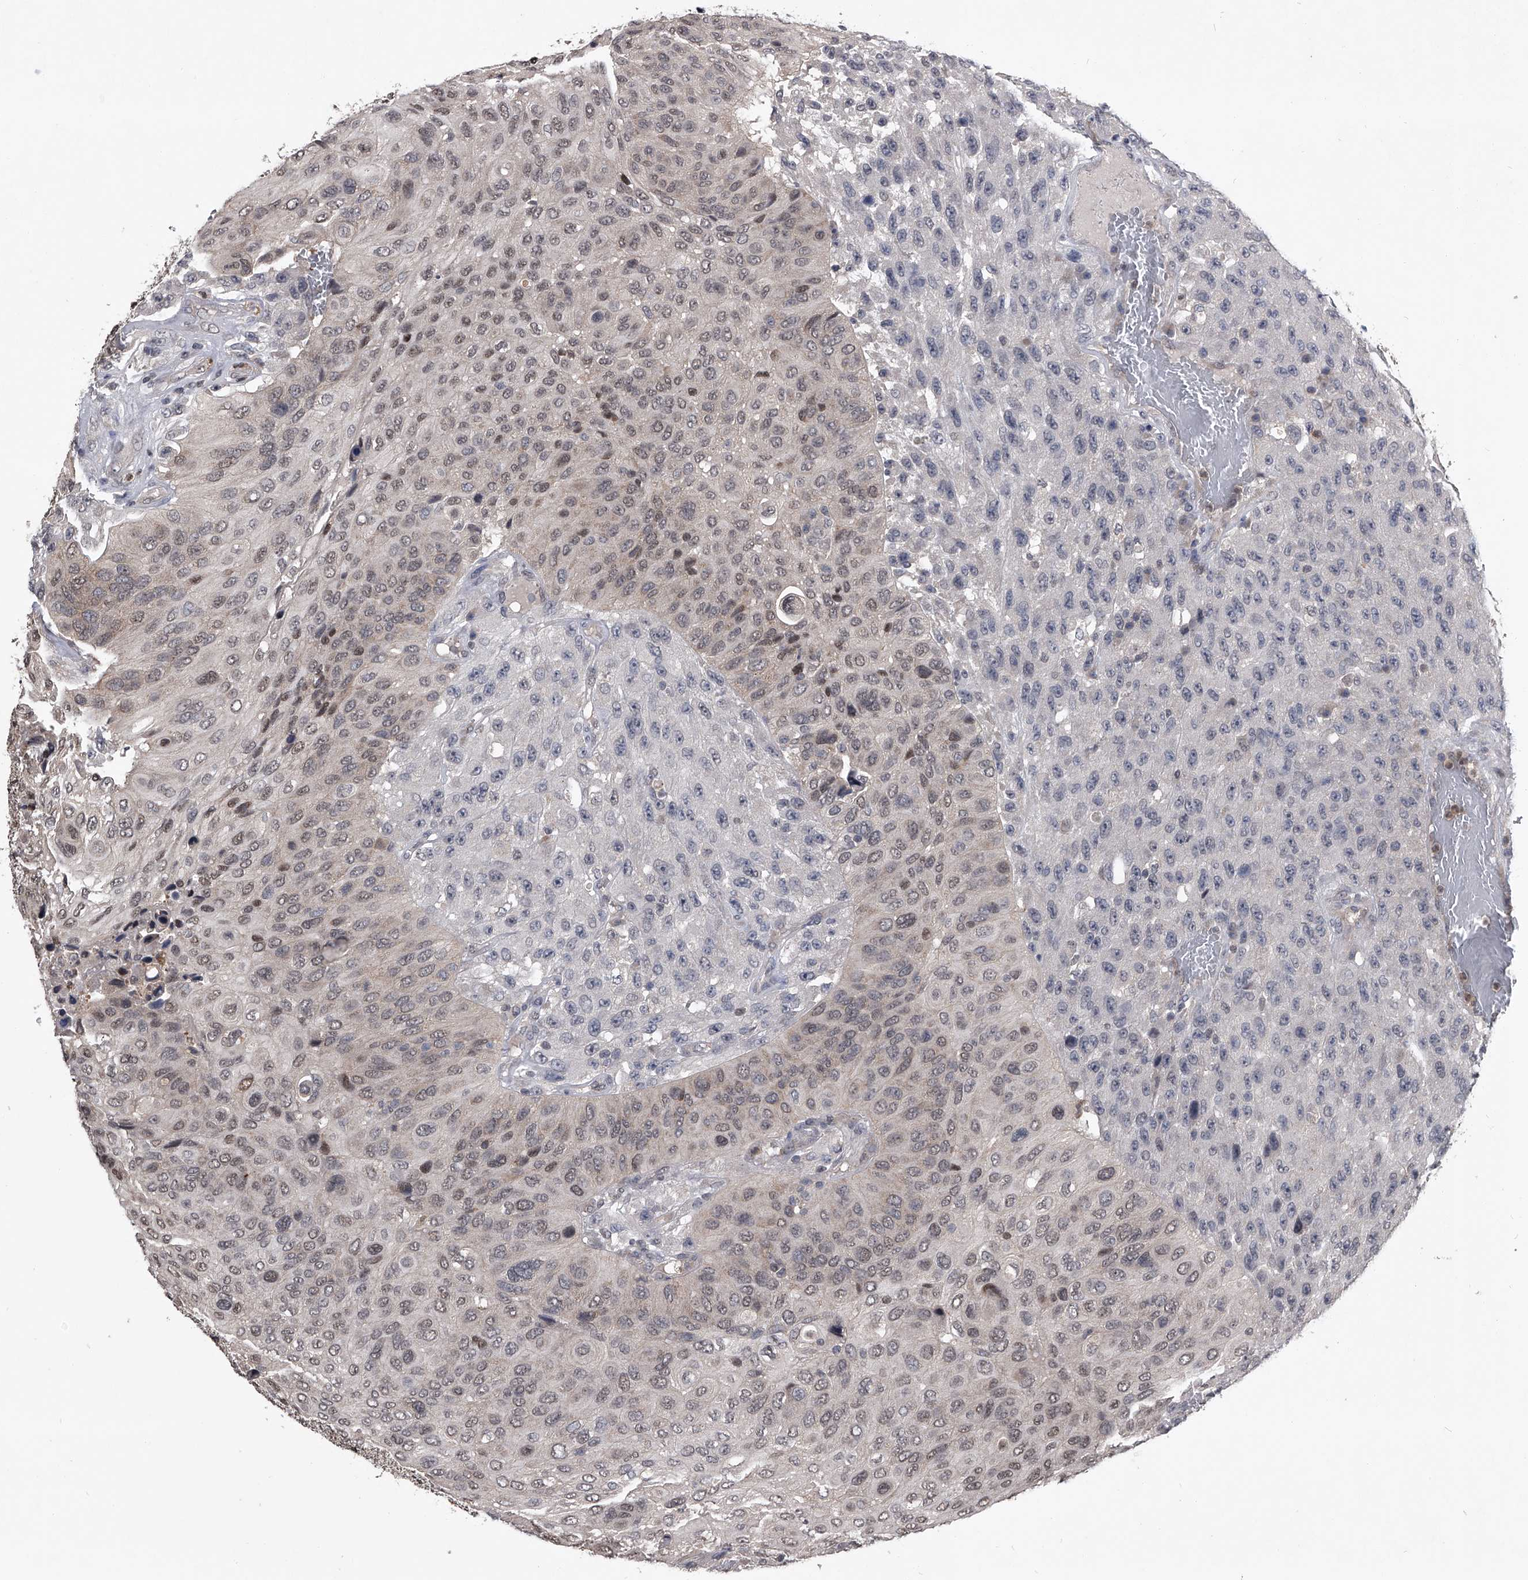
{"staining": {"intensity": "moderate", "quantity": "25%-75%", "location": "nuclear"}, "tissue": "urothelial cancer", "cell_type": "Tumor cells", "image_type": "cancer", "snomed": [{"axis": "morphology", "description": "Urothelial carcinoma, High grade"}, {"axis": "topography", "description": "Urinary bladder"}], "caption": "Moderate nuclear protein positivity is seen in about 25%-75% of tumor cells in urothelial cancer.", "gene": "TSNAX", "patient": {"sex": "male", "age": 66}}